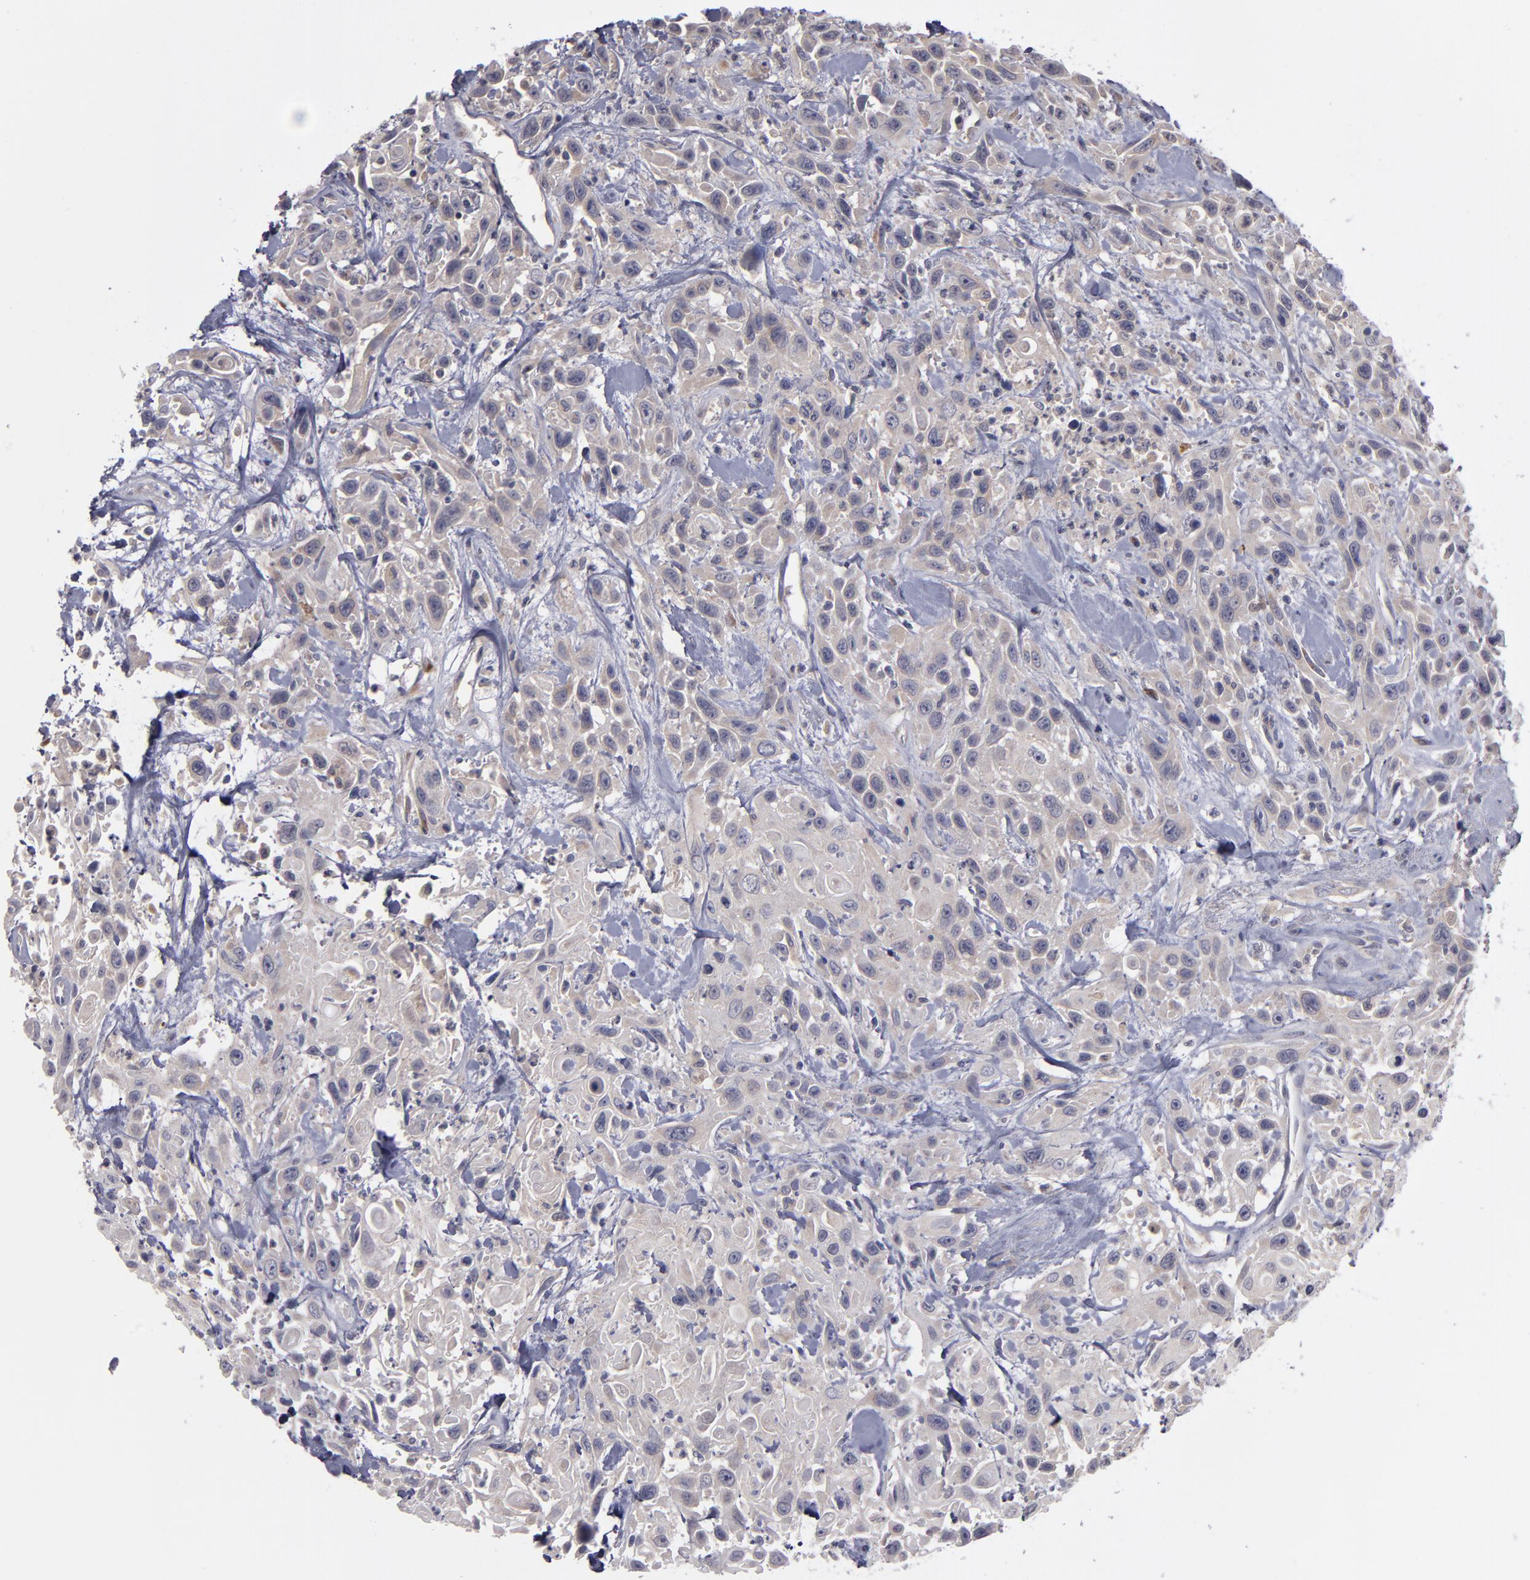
{"staining": {"intensity": "weak", "quantity": ">75%", "location": "cytoplasmic/membranous"}, "tissue": "urothelial cancer", "cell_type": "Tumor cells", "image_type": "cancer", "snomed": [{"axis": "morphology", "description": "Urothelial carcinoma, High grade"}, {"axis": "topography", "description": "Urinary bladder"}], "caption": "Weak cytoplasmic/membranous staining for a protein is present in approximately >75% of tumor cells of urothelial cancer using IHC.", "gene": "MMP11", "patient": {"sex": "female", "age": 84}}